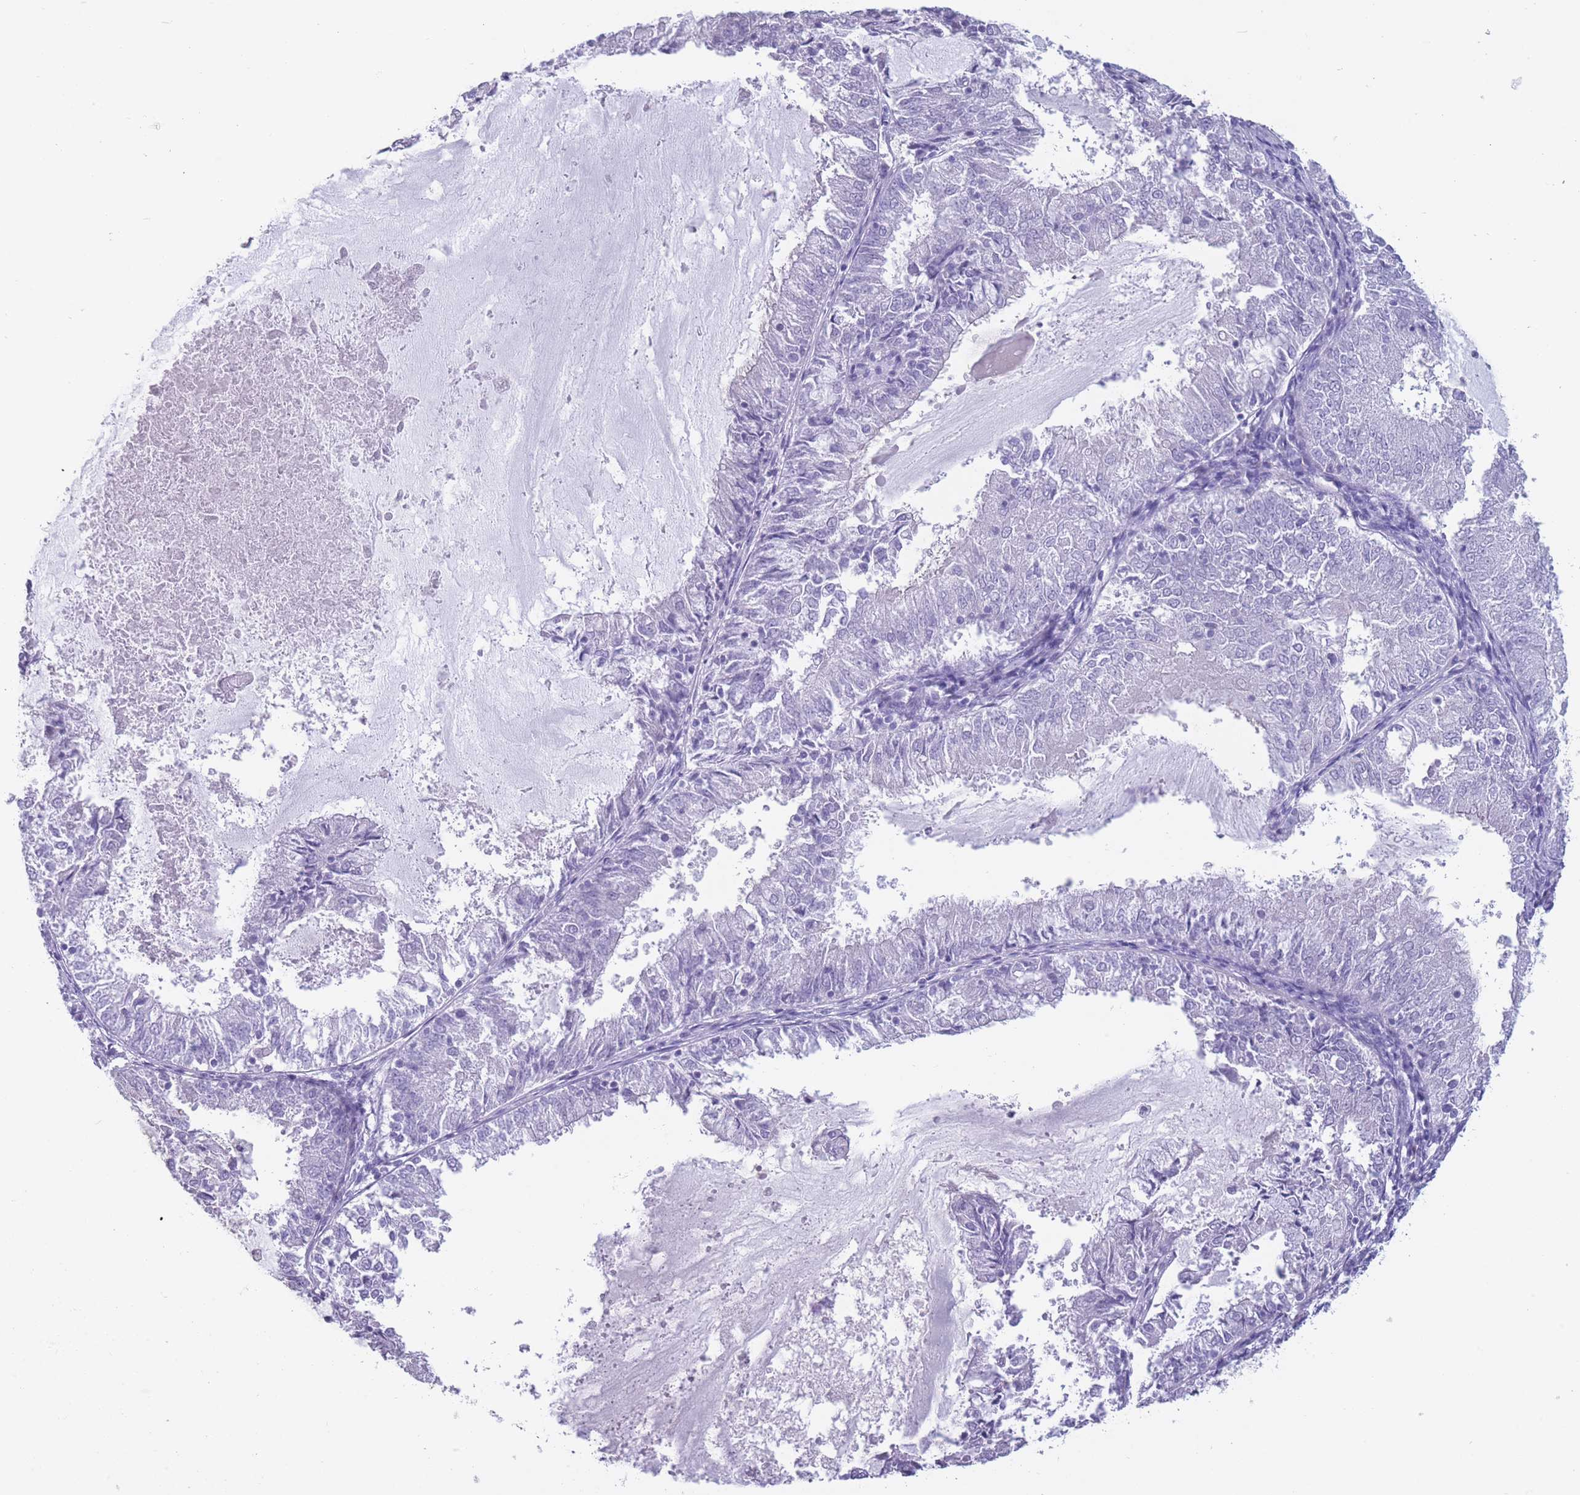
{"staining": {"intensity": "negative", "quantity": "none", "location": "none"}, "tissue": "endometrial cancer", "cell_type": "Tumor cells", "image_type": "cancer", "snomed": [{"axis": "morphology", "description": "Adenocarcinoma, NOS"}, {"axis": "topography", "description": "Endometrium"}], "caption": "Adenocarcinoma (endometrial) stained for a protein using immunohistochemistry demonstrates no positivity tumor cells.", "gene": "DCANP1", "patient": {"sex": "female", "age": 57}}